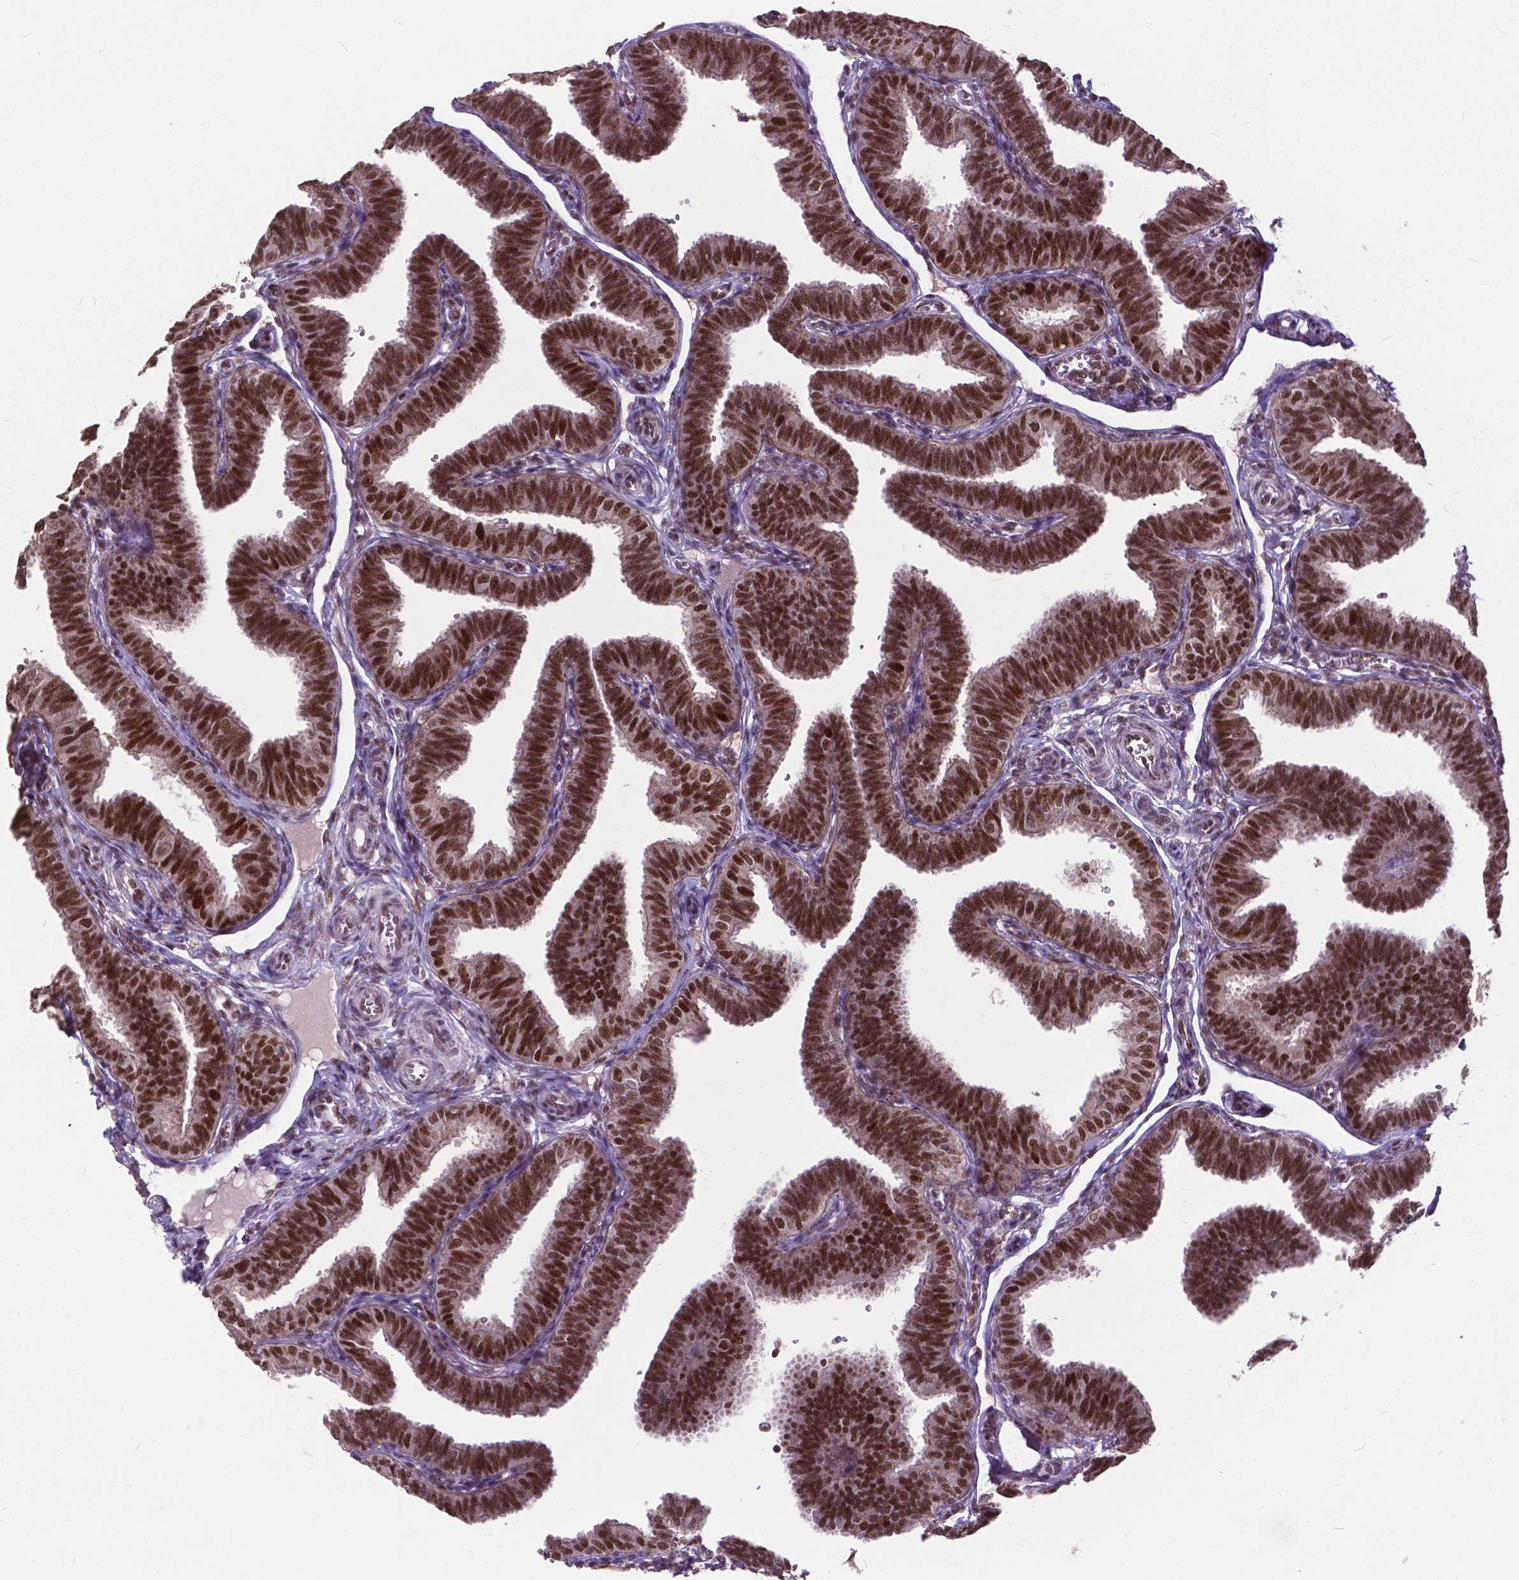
{"staining": {"intensity": "strong", "quantity": ">75%", "location": "nuclear"}, "tissue": "fallopian tube", "cell_type": "Glandular cells", "image_type": "normal", "snomed": [{"axis": "morphology", "description": "Normal tissue, NOS"}, {"axis": "topography", "description": "Fallopian tube"}], "caption": "An immunohistochemistry photomicrograph of unremarkable tissue is shown. Protein staining in brown shows strong nuclear positivity in fallopian tube within glandular cells. The staining was performed using DAB, with brown indicating positive protein expression. Nuclei are stained blue with hematoxylin.", "gene": "MSH2", "patient": {"sex": "female", "age": 25}}